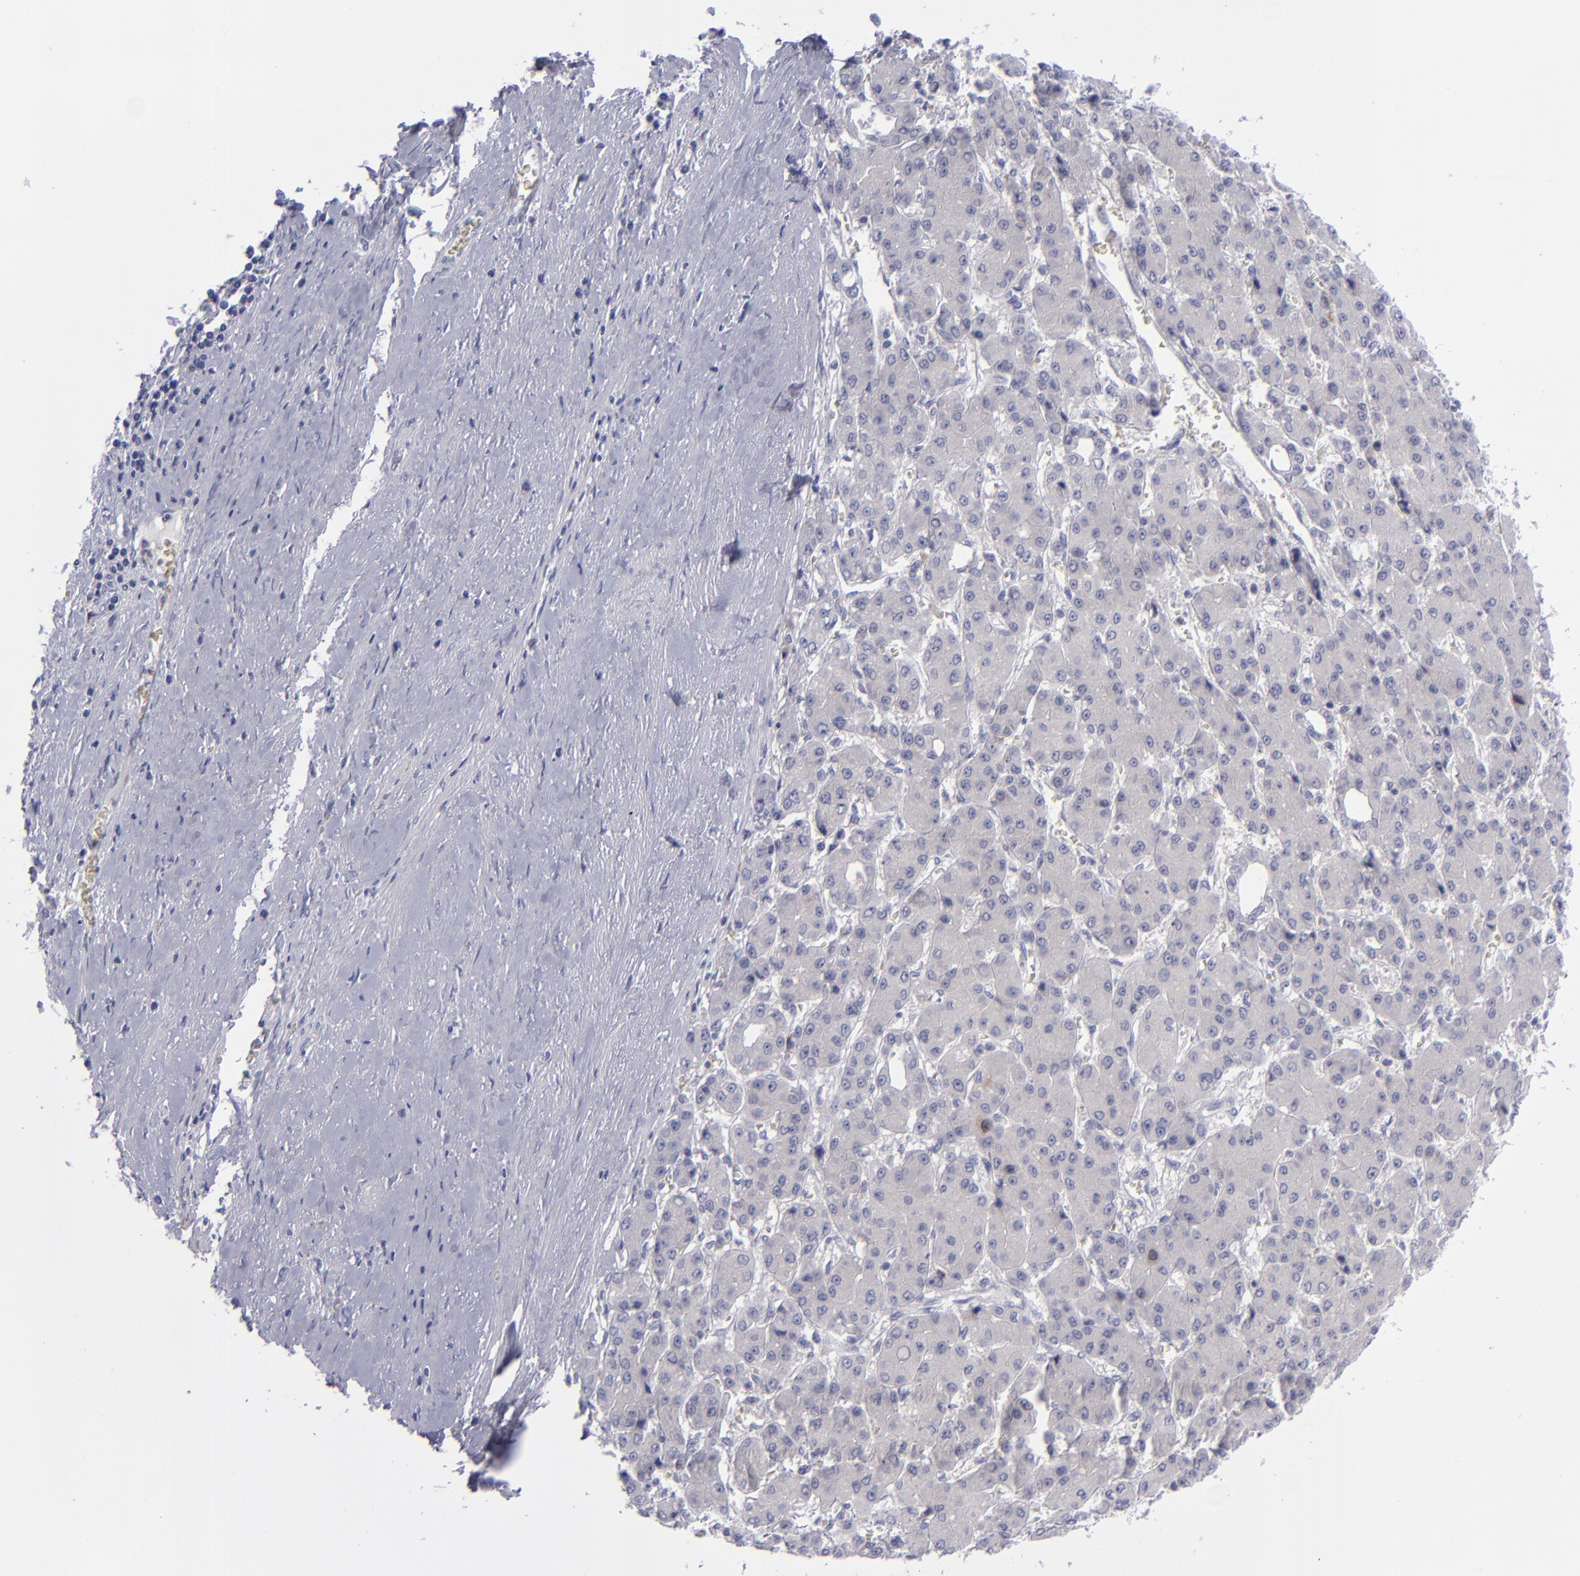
{"staining": {"intensity": "negative", "quantity": "none", "location": "none"}, "tissue": "liver cancer", "cell_type": "Tumor cells", "image_type": "cancer", "snomed": [{"axis": "morphology", "description": "Carcinoma, Hepatocellular, NOS"}, {"axis": "topography", "description": "Liver"}], "caption": "This image is of liver hepatocellular carcinoma stained with immunohistochemistry (IHC) to label a protein in brown with the nuclei are counter-stained blue. There is no staining in tumor cells.", "gene": "AURKA", "patient": {"sex": "male", "age": 69}}